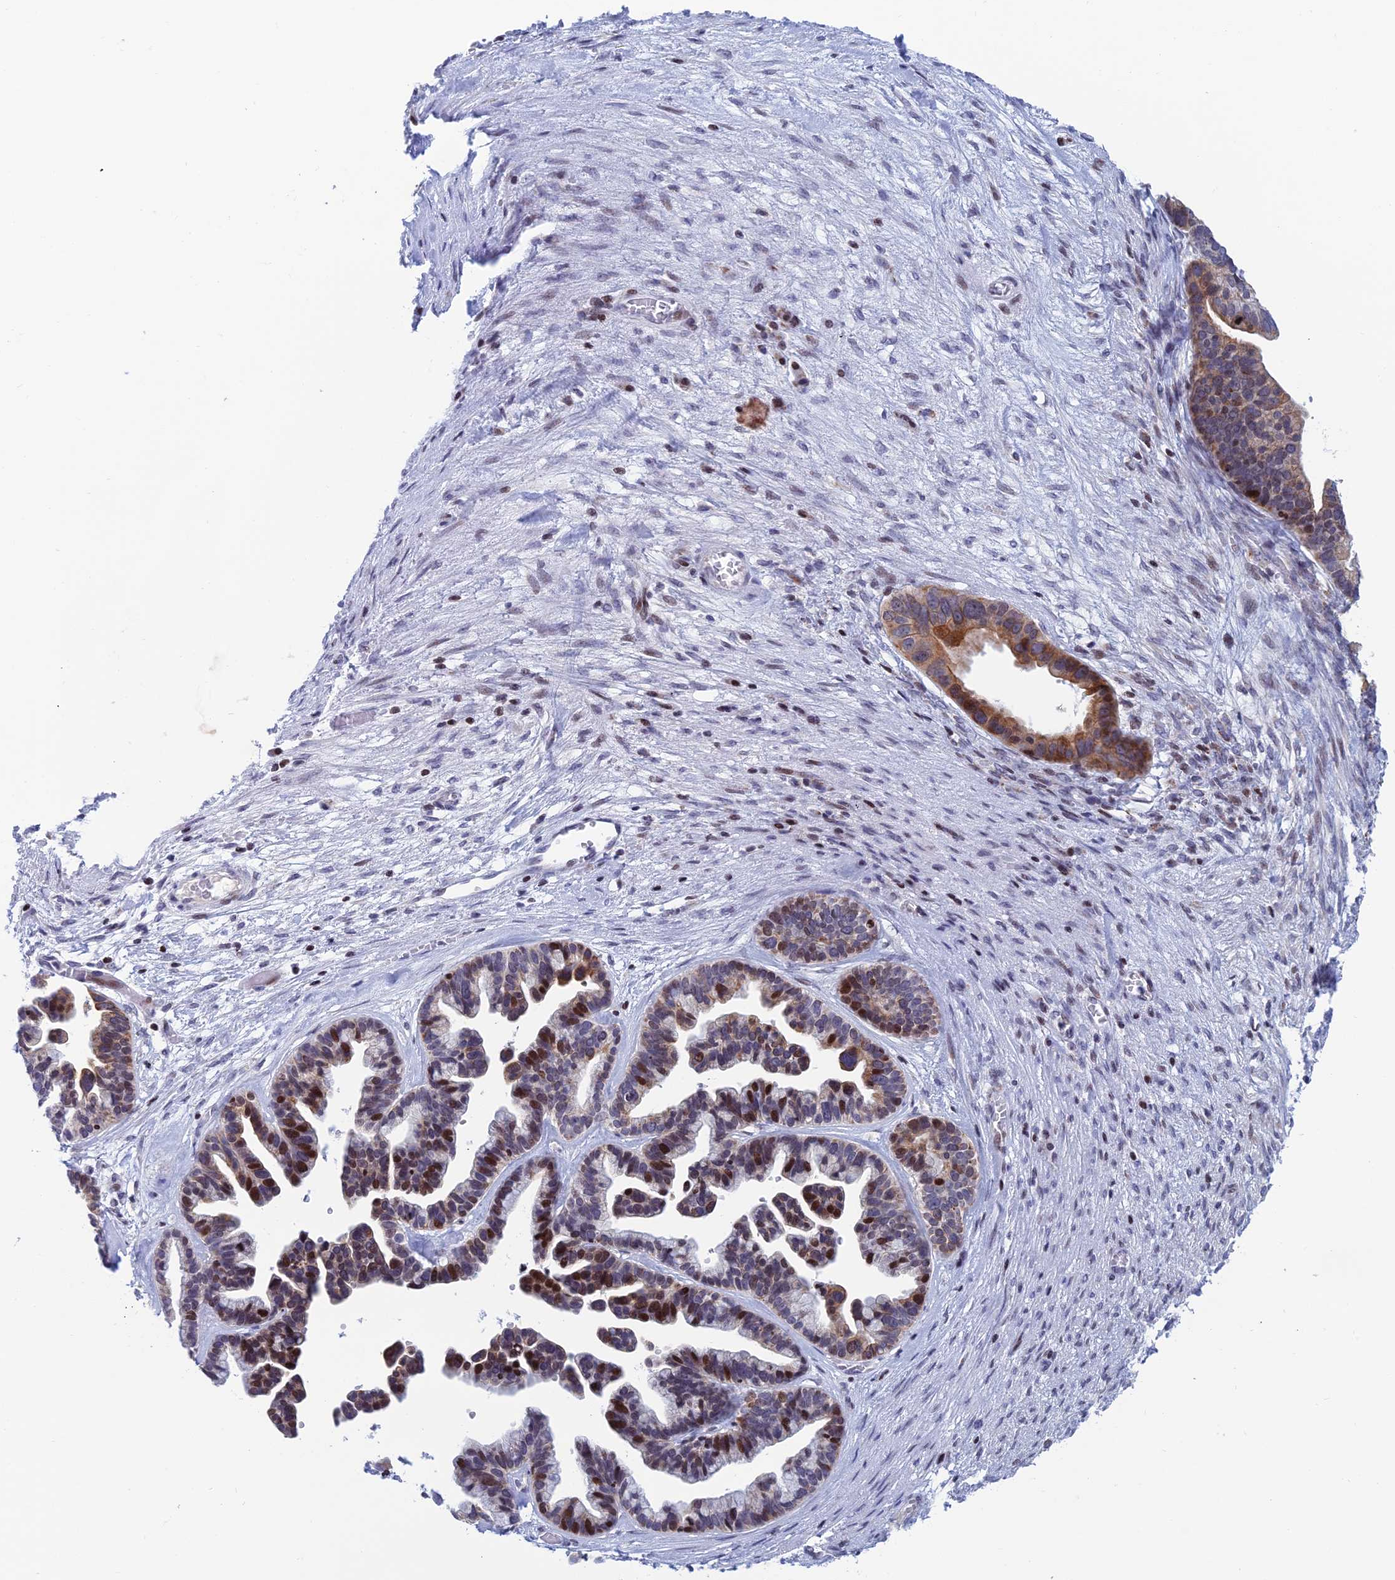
{"staining": {"intensity": "moderate", "quantity": "25%-75%", "location": "cytoplasmic/membranous,nuclear"}, "tissue": "ovarian cancer", "cell_type": "Tumor cells", "image_type": "cancer", "snomed": [{"axis": "morphology", "description": "Cystadenocarcinoma, serous, NOS"}, {"axis": "topography", "description": "Ovary"}], "caption": "This micrograph exhibits serous cystadenocarcinoma (ovarian) stained with IHC to label a protein in brown. The cytoplasmic/membranous and nuclear of tumor cells show moderate positivity for the protein. Nuclei are counter-stained blue.", "gene": "AFF3", "patient": {"sex": "female", "age": 56}}